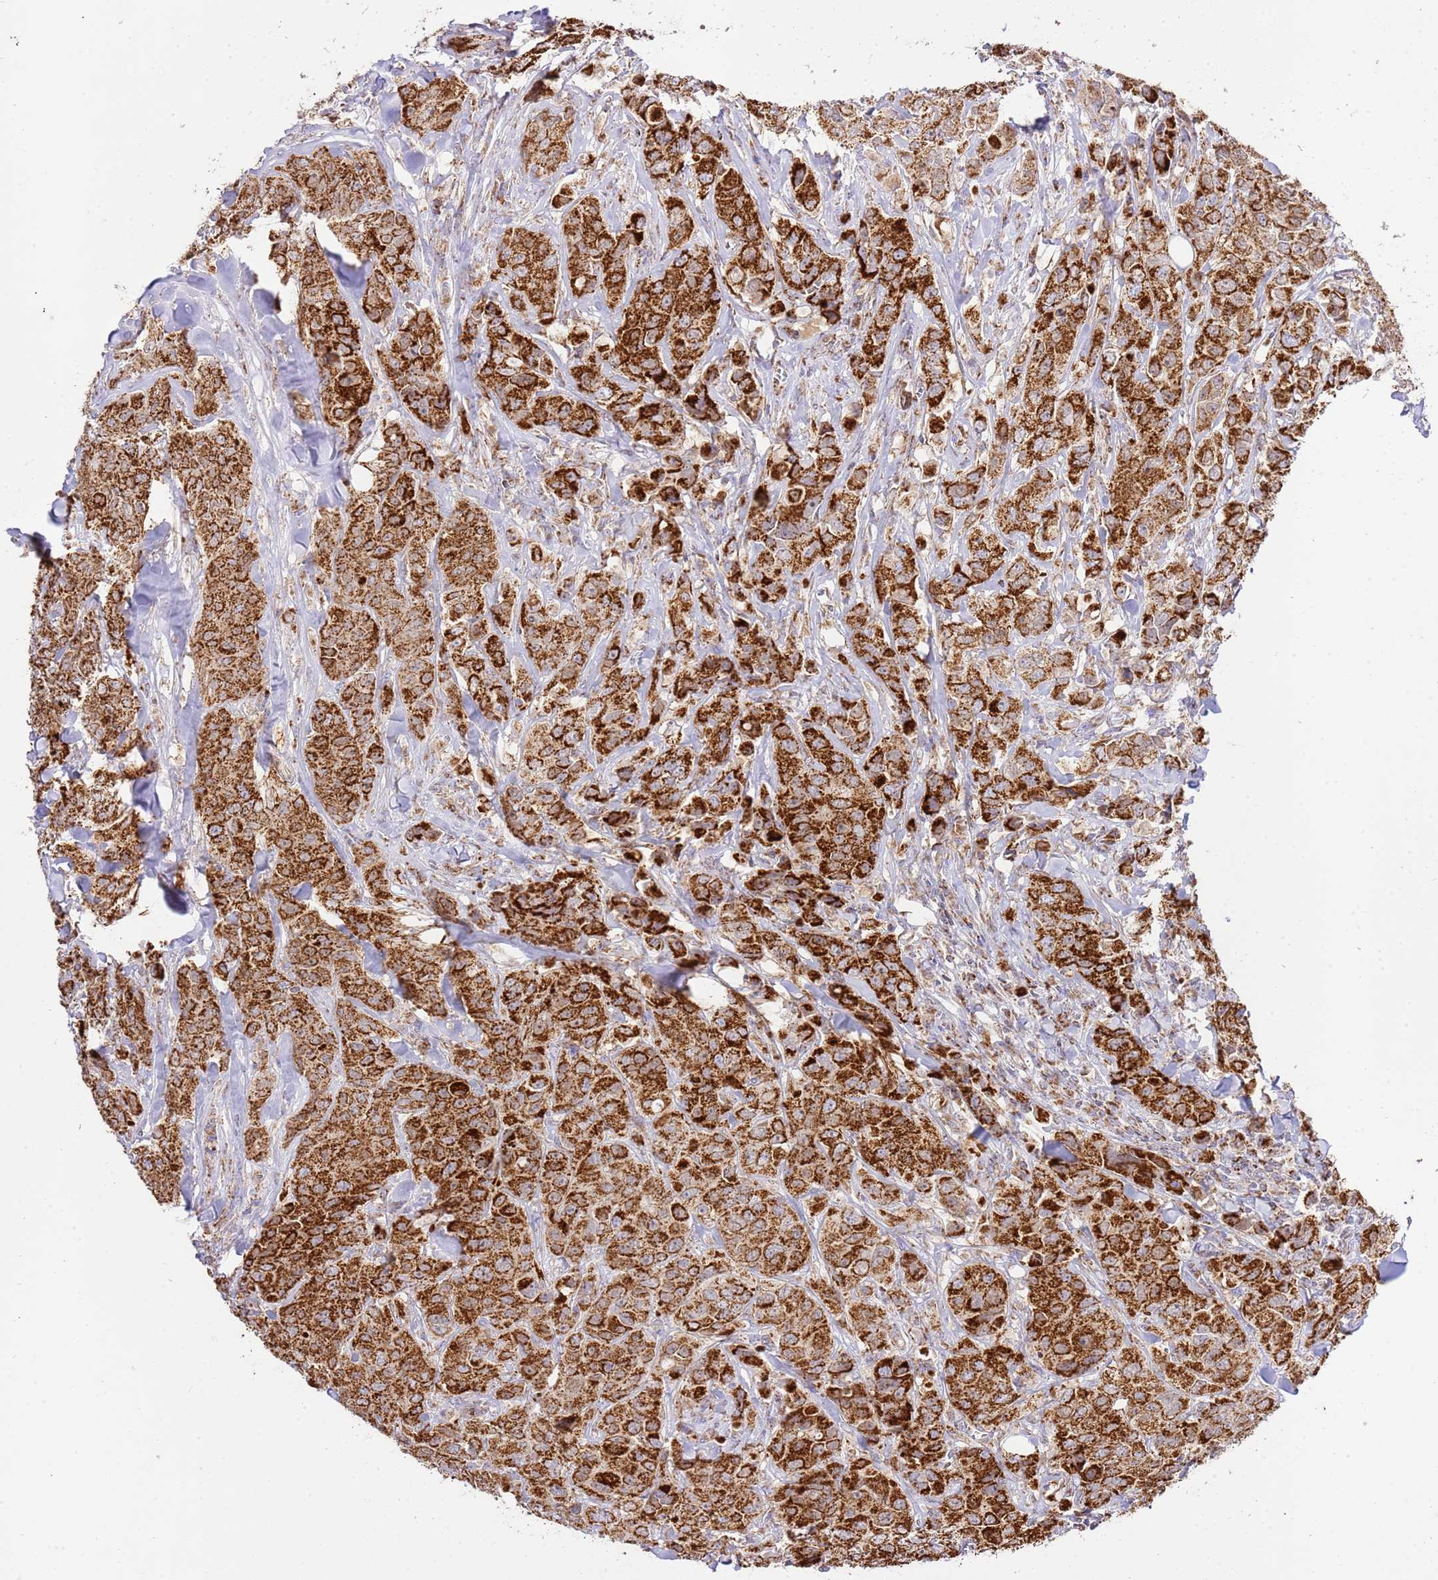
{"staining": {"intensity": "strong", "quantity": ">75%", "location": "cytoplasmic/membranous"}, "tissue": "breast cancer", "cell_type": "Tumor cells", "image_type": "cancer", "snomed": [{"axis": "morphology", "description": "Duct carcinoma"}, {"axis": "topography", "description": "Breast"}], "caption": "Human breast cancer (infiltrating ductal carcinoma) stained with a protein marker demonstrates strong staining in tumor cells.", "gene": "ZBTB39", "patient": {"sex": "female", "age": 43}}